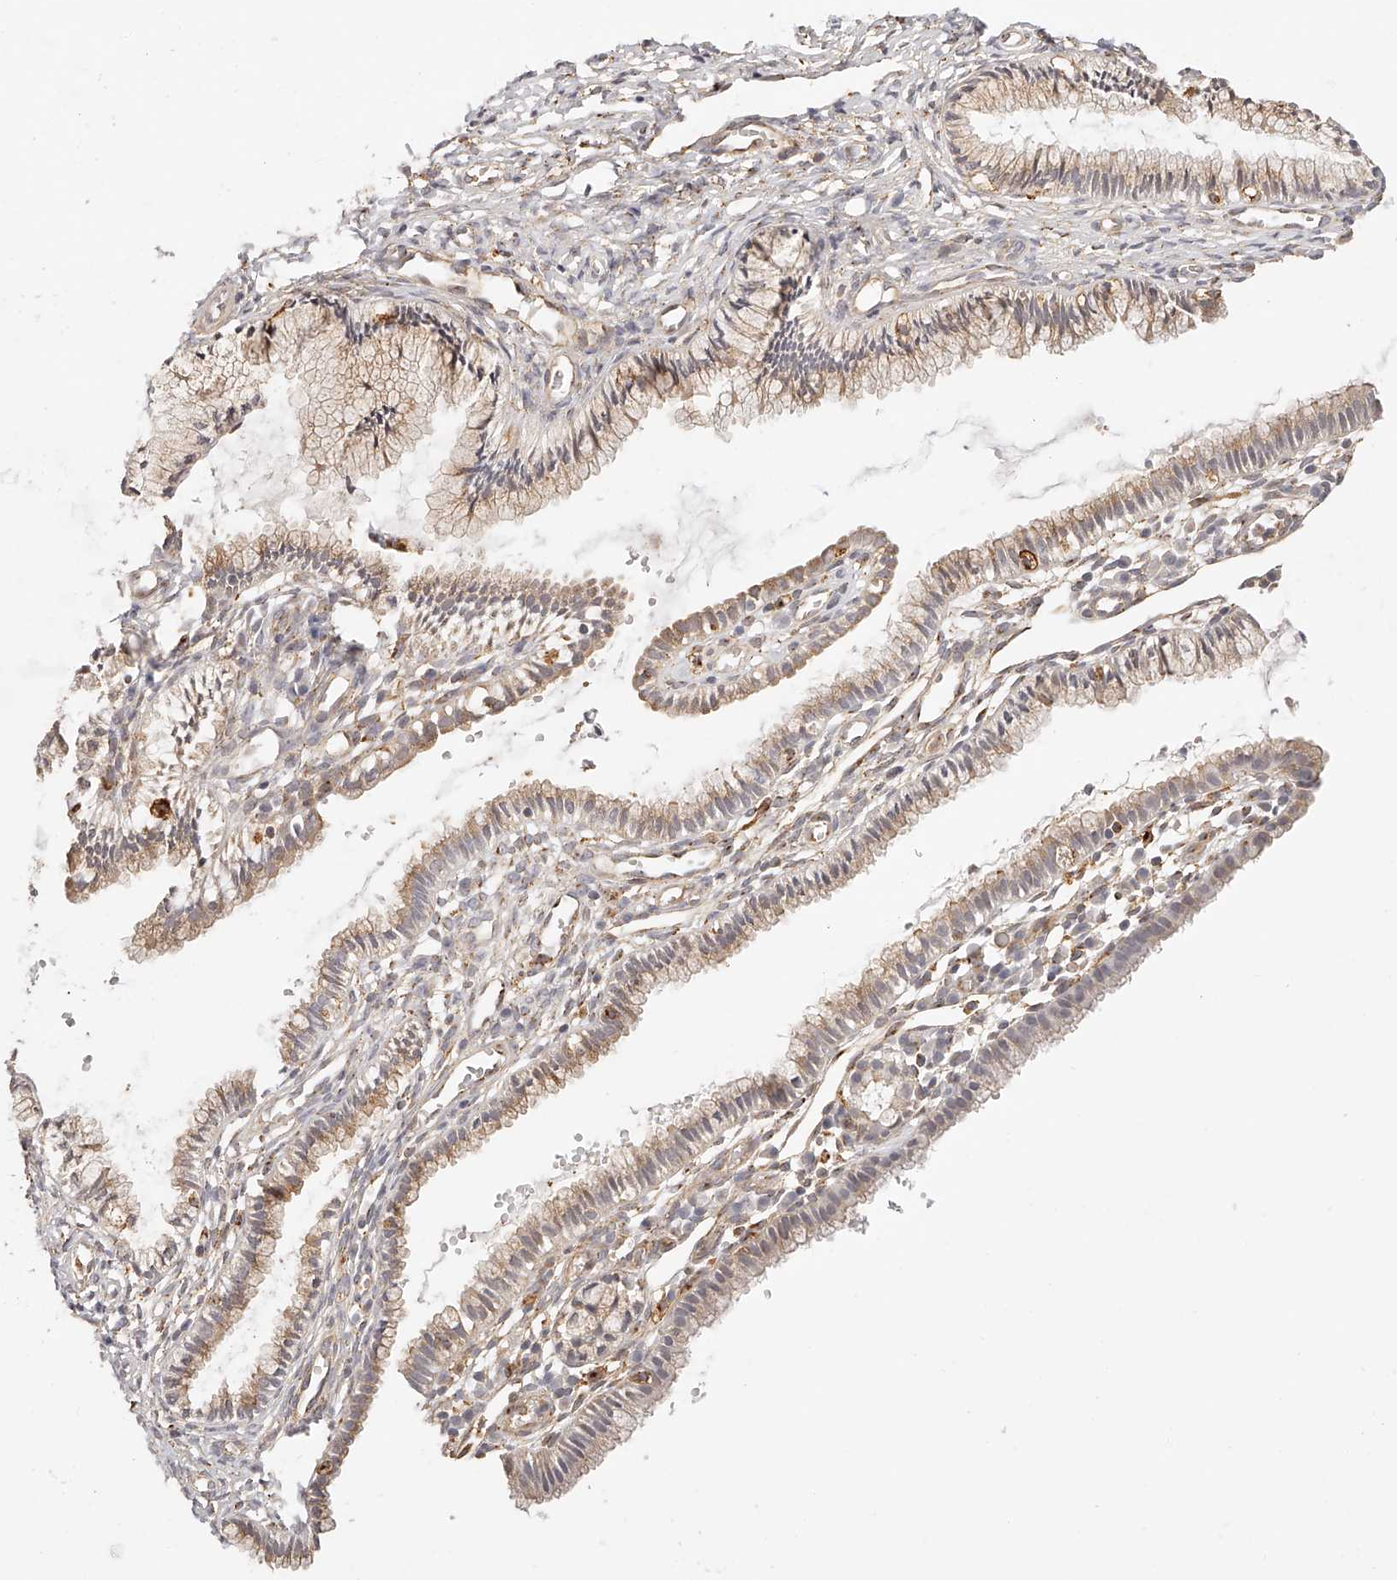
{"staining": {"intensity": "weak", "quantity": ">75%", "location": "cytoplasmic/membranous"}, "tissue": "cervix", "cell_type": "Glandular cells", "image_type": "normal", "snomed": [{"axis": "morphology", "description": "Normal tissue, NOS"}, {"axis": "topography", "description": "Cervix"}], "caption": "A brown stain highlights weak cytoplasmic/membranous positivity of a protein in glandular cells of unremarkable human cervix. (IHC, brightfield microscopy, high magnification).", "gene": "SYNC", "patient": {"sex": "female", "age": 27}}